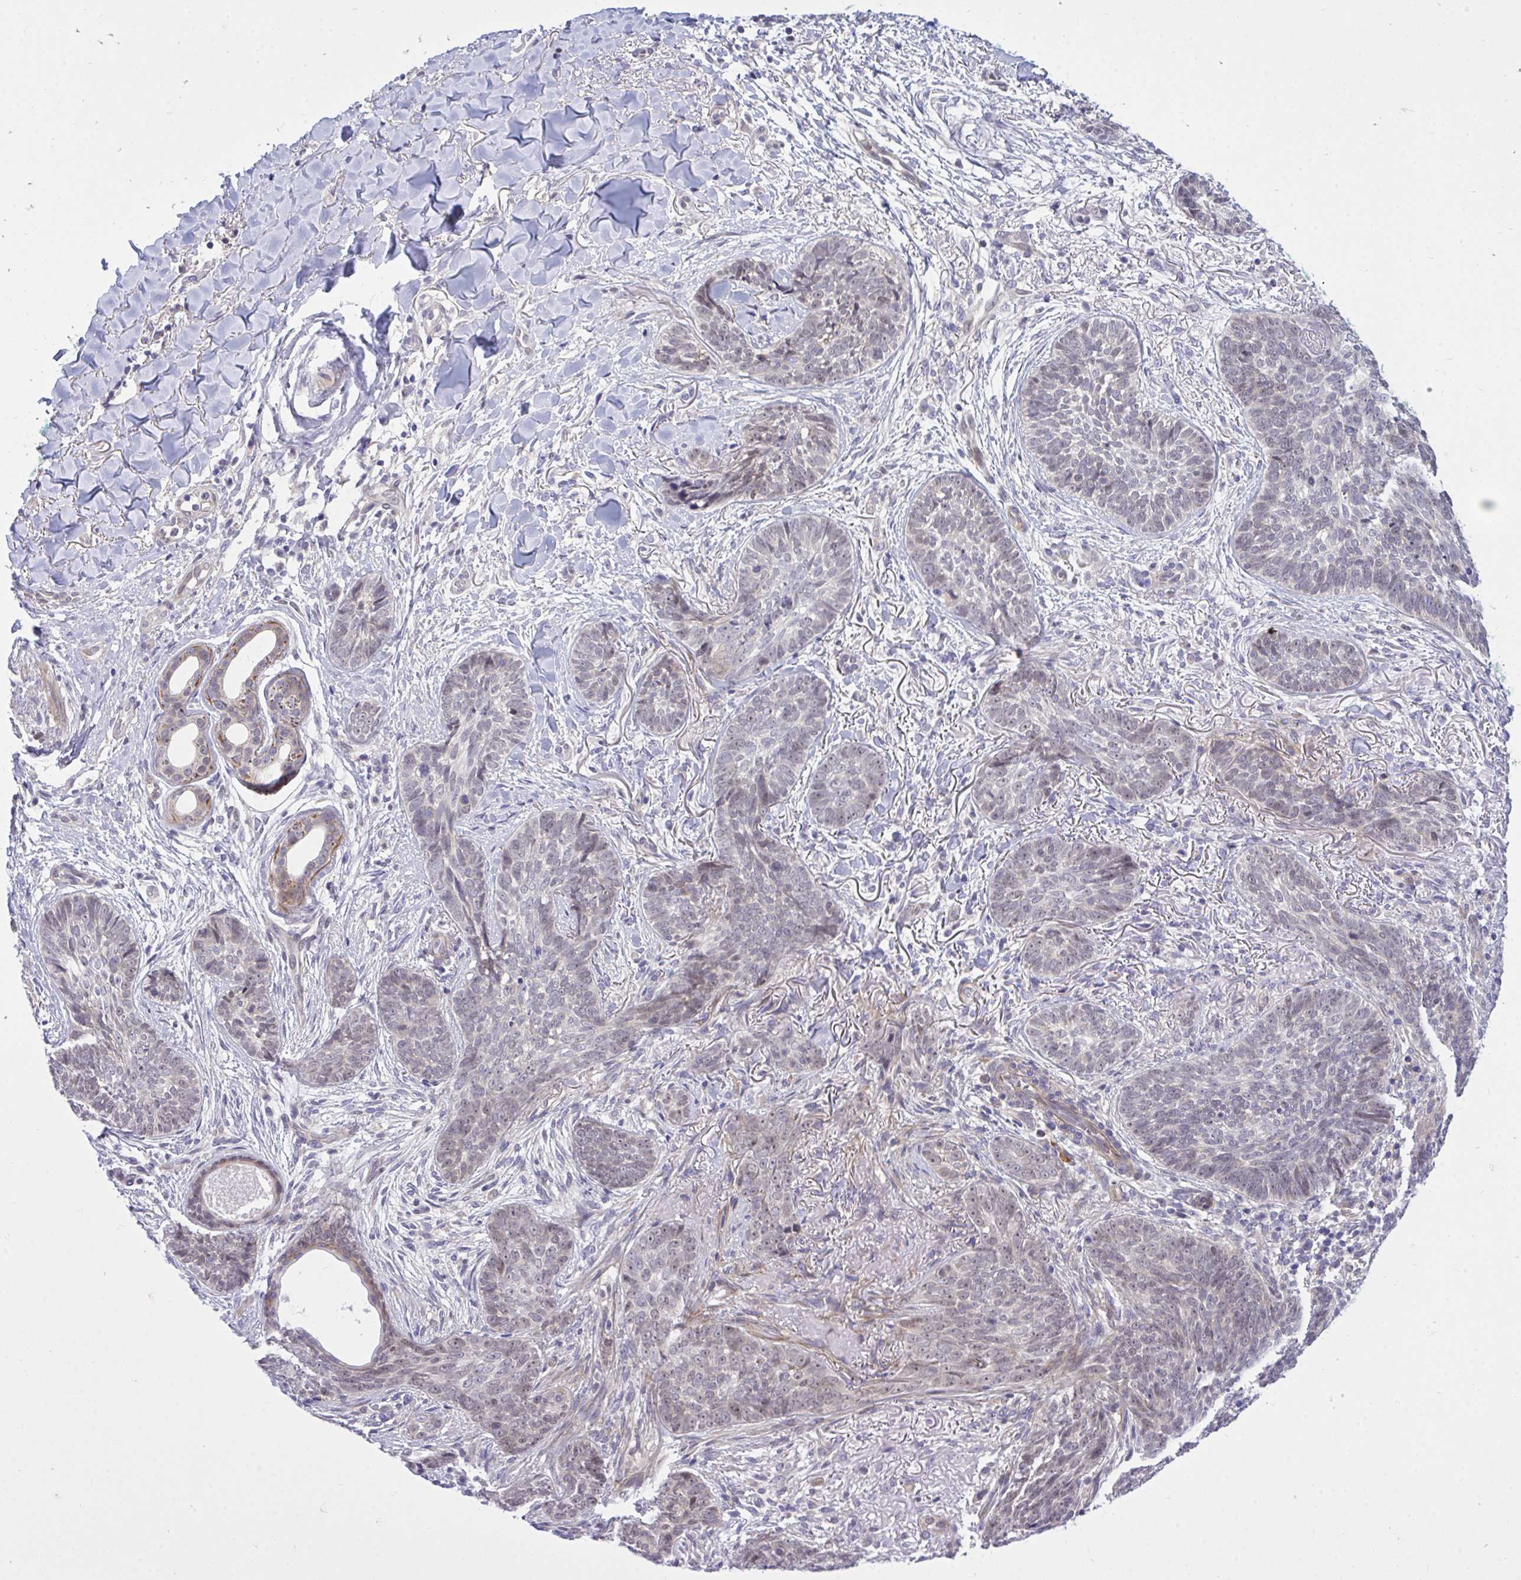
{"staining": {"intensity": "negative", "quantity": "none", "location": "none"}, "tissue": "skin cancer", "cell_type": "Tumor cells", "image_type": "cancer", "snomed": [{"axis": "morphology", "description": "Basal cell carcinoma"}, {"axis": "topography", "description": "Skin"}, {"axis": "topography", "description": "Skin of face"}], "caption": "A photomicrograph of human skin cancer is negative for staining in tumor cells.", "gene": "HMBOX1", "patient": {"sex": "male", "age": 88}}